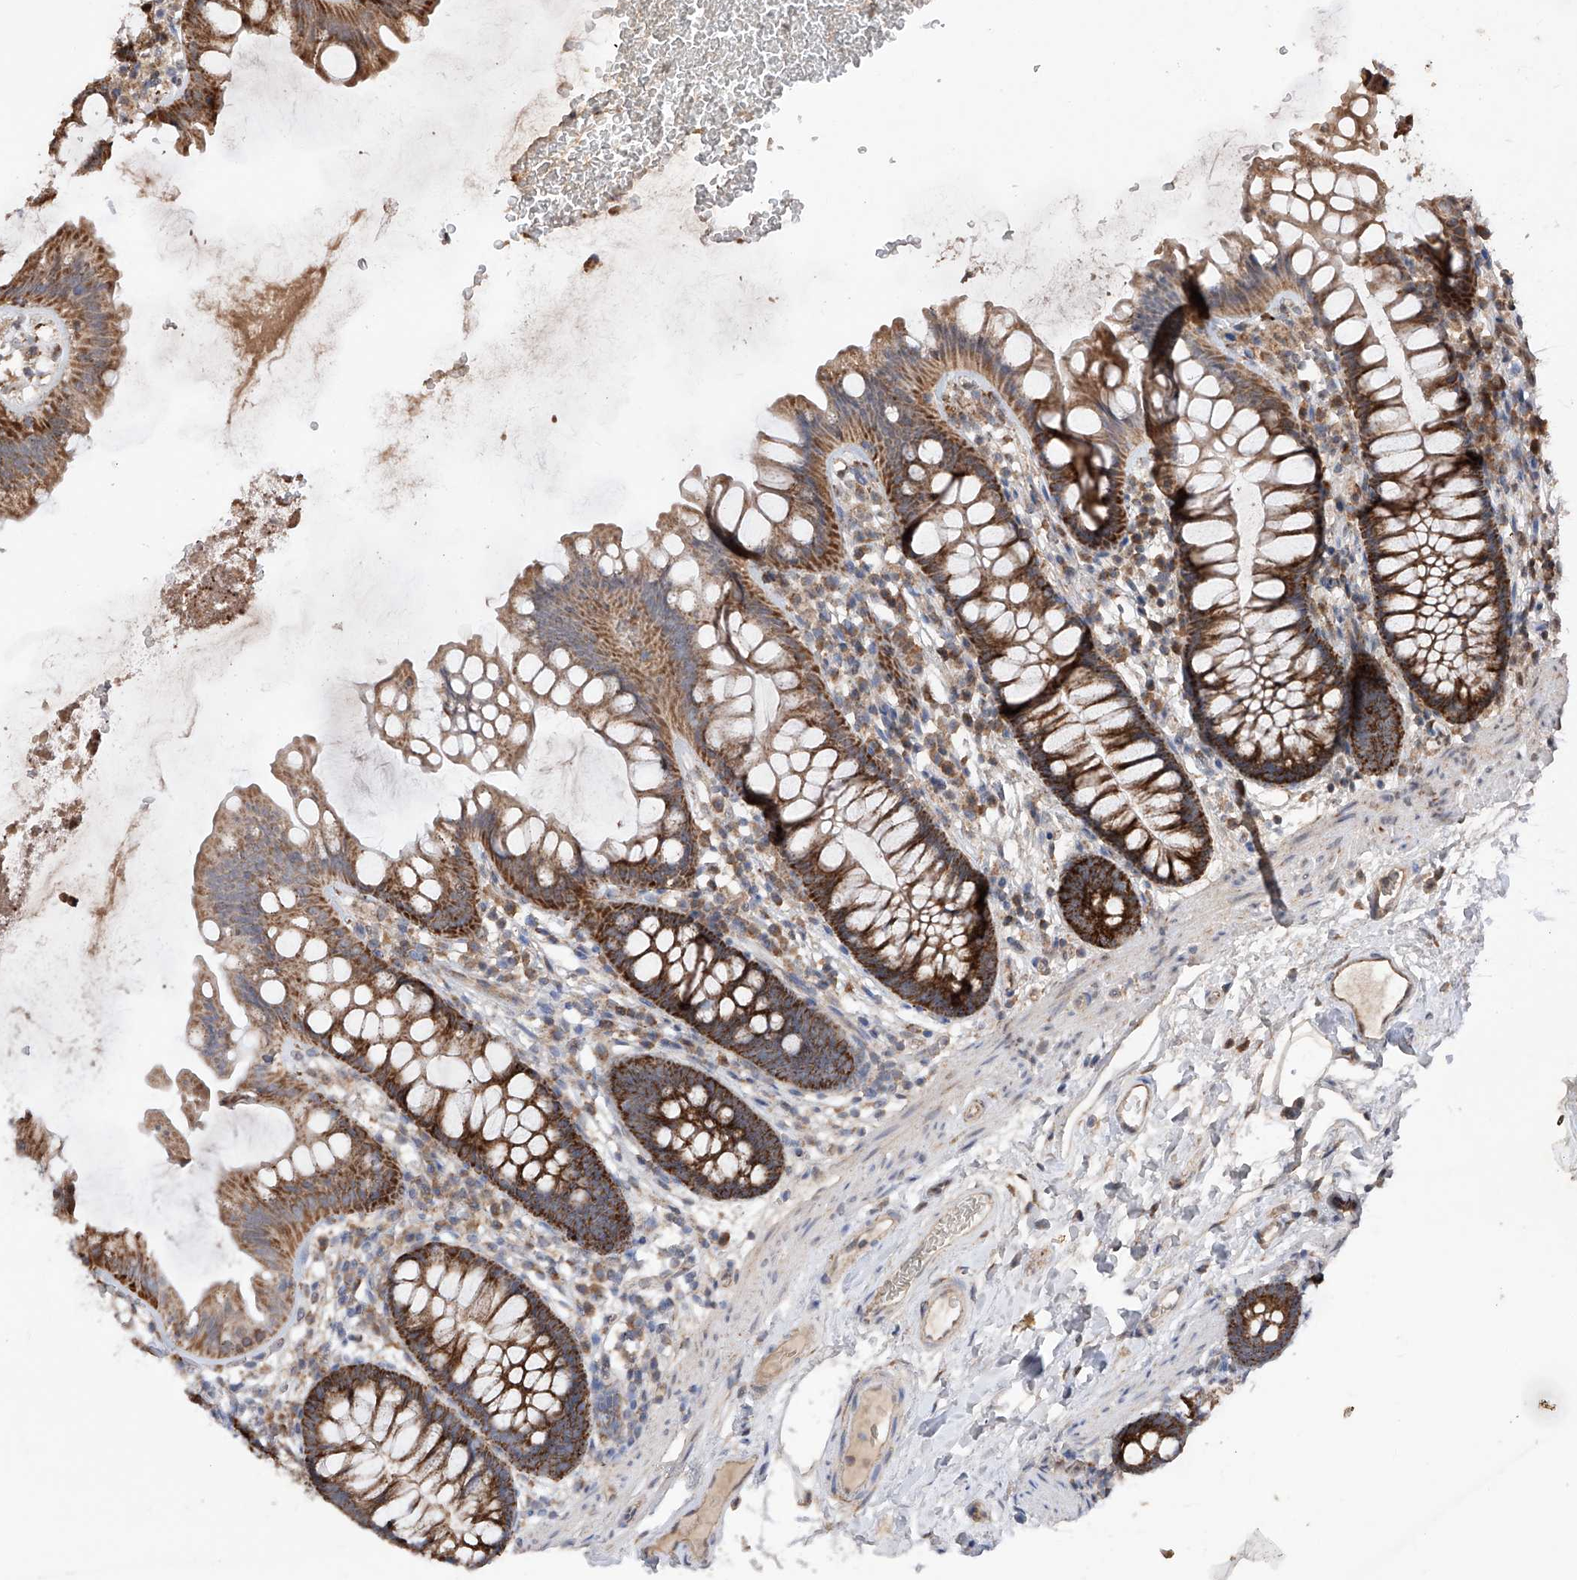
{"staining": {"intensity": "weak", "quantity": ">75%", "location": "cytoplasmic/membranous"}, "tissue": "colon", "cell_type": "Endothelial cells", "image_type": "normal", "snomed": [{"axis": "morphology", "description": "Normal tissue, NOS"}, {"axis": "topography", "description": "Colon"}], "caption": "About >75% of endothelial cells in normal colon exhibit weak cytoplasmic/membranous protein staining as visualized by brown immunohistochemical staining.", "gene": "SDHAF4", "patient": {"sex": "female", "age": 62}}